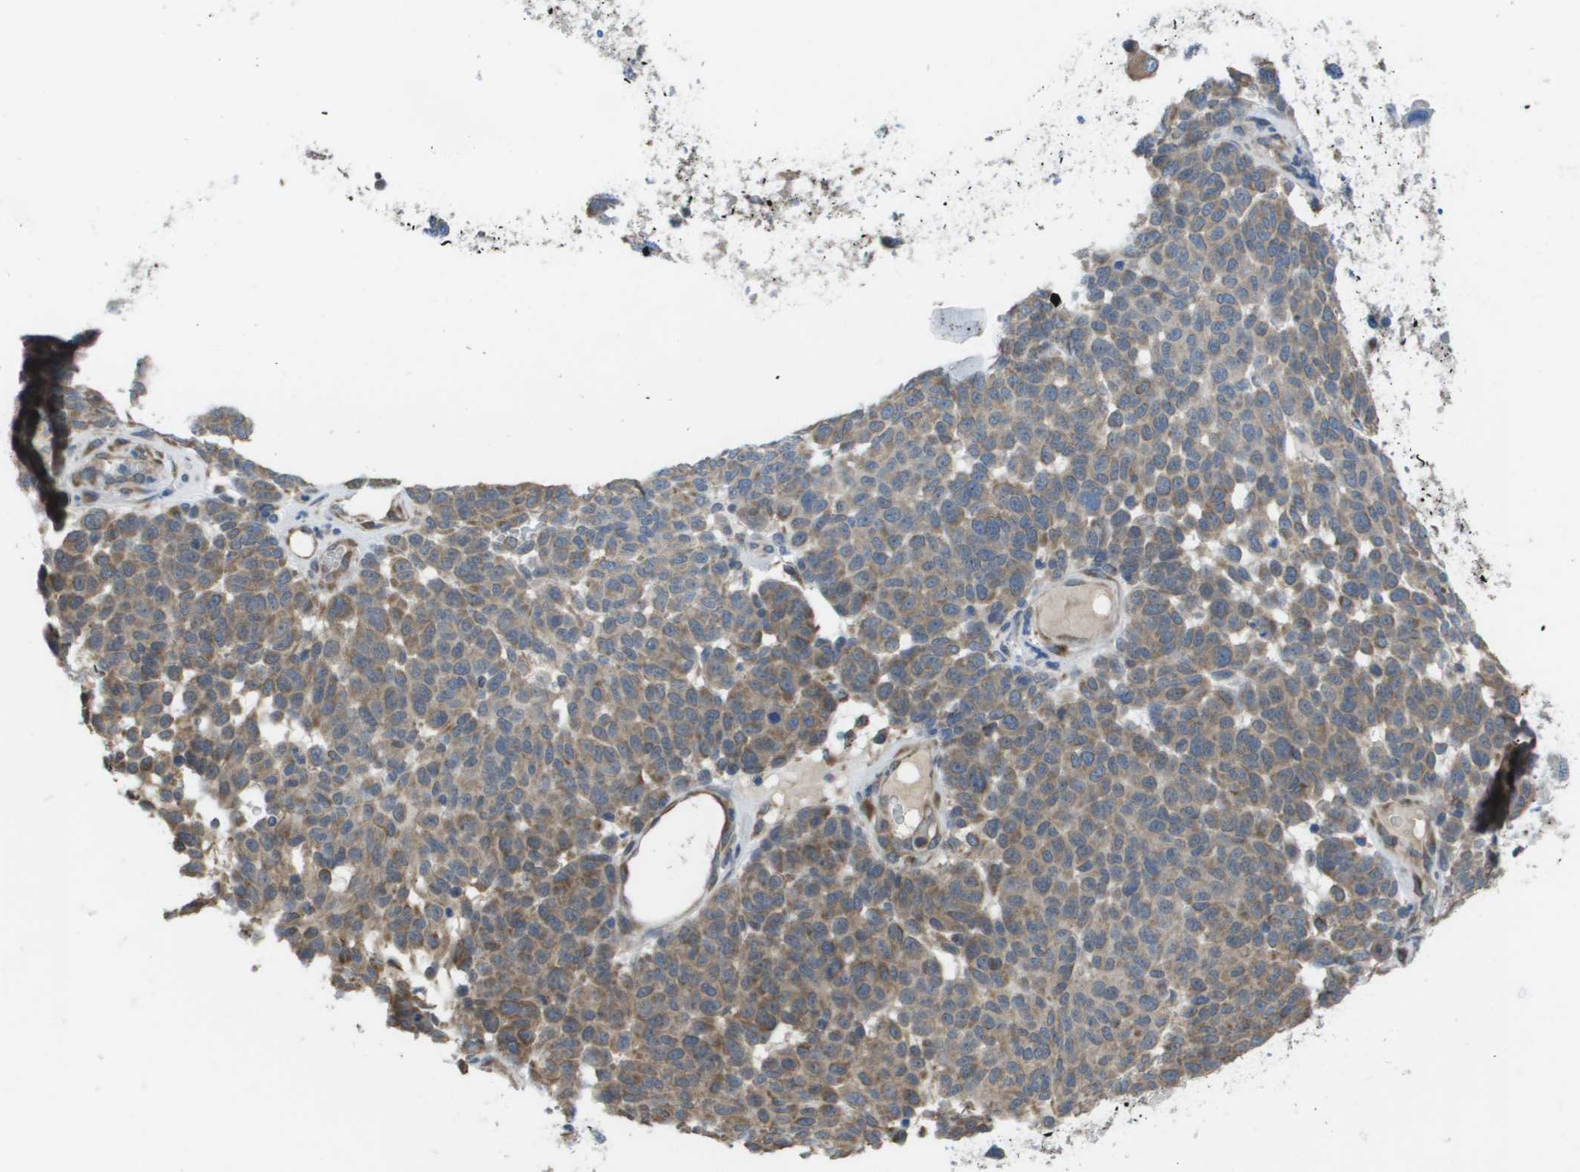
{"staining": {"intensity": "weak", "quantity": ">75%", "location": "cytoplasmic/membranous"}, "tissue": "melanoma", "cell_type": "Tumor cells", "image_type": "cancer", "snomed": [{"axis": "morphology", "description": "Malignant melanoma, NOS"}, {"axis": "topography", "description": "Skin"}], "caption": "Melanoma stained with a protein marker demonstrates weak staining in tumor cells.", "gene": "CLCN2", "patient": {"sex": "male", "age": 59}}